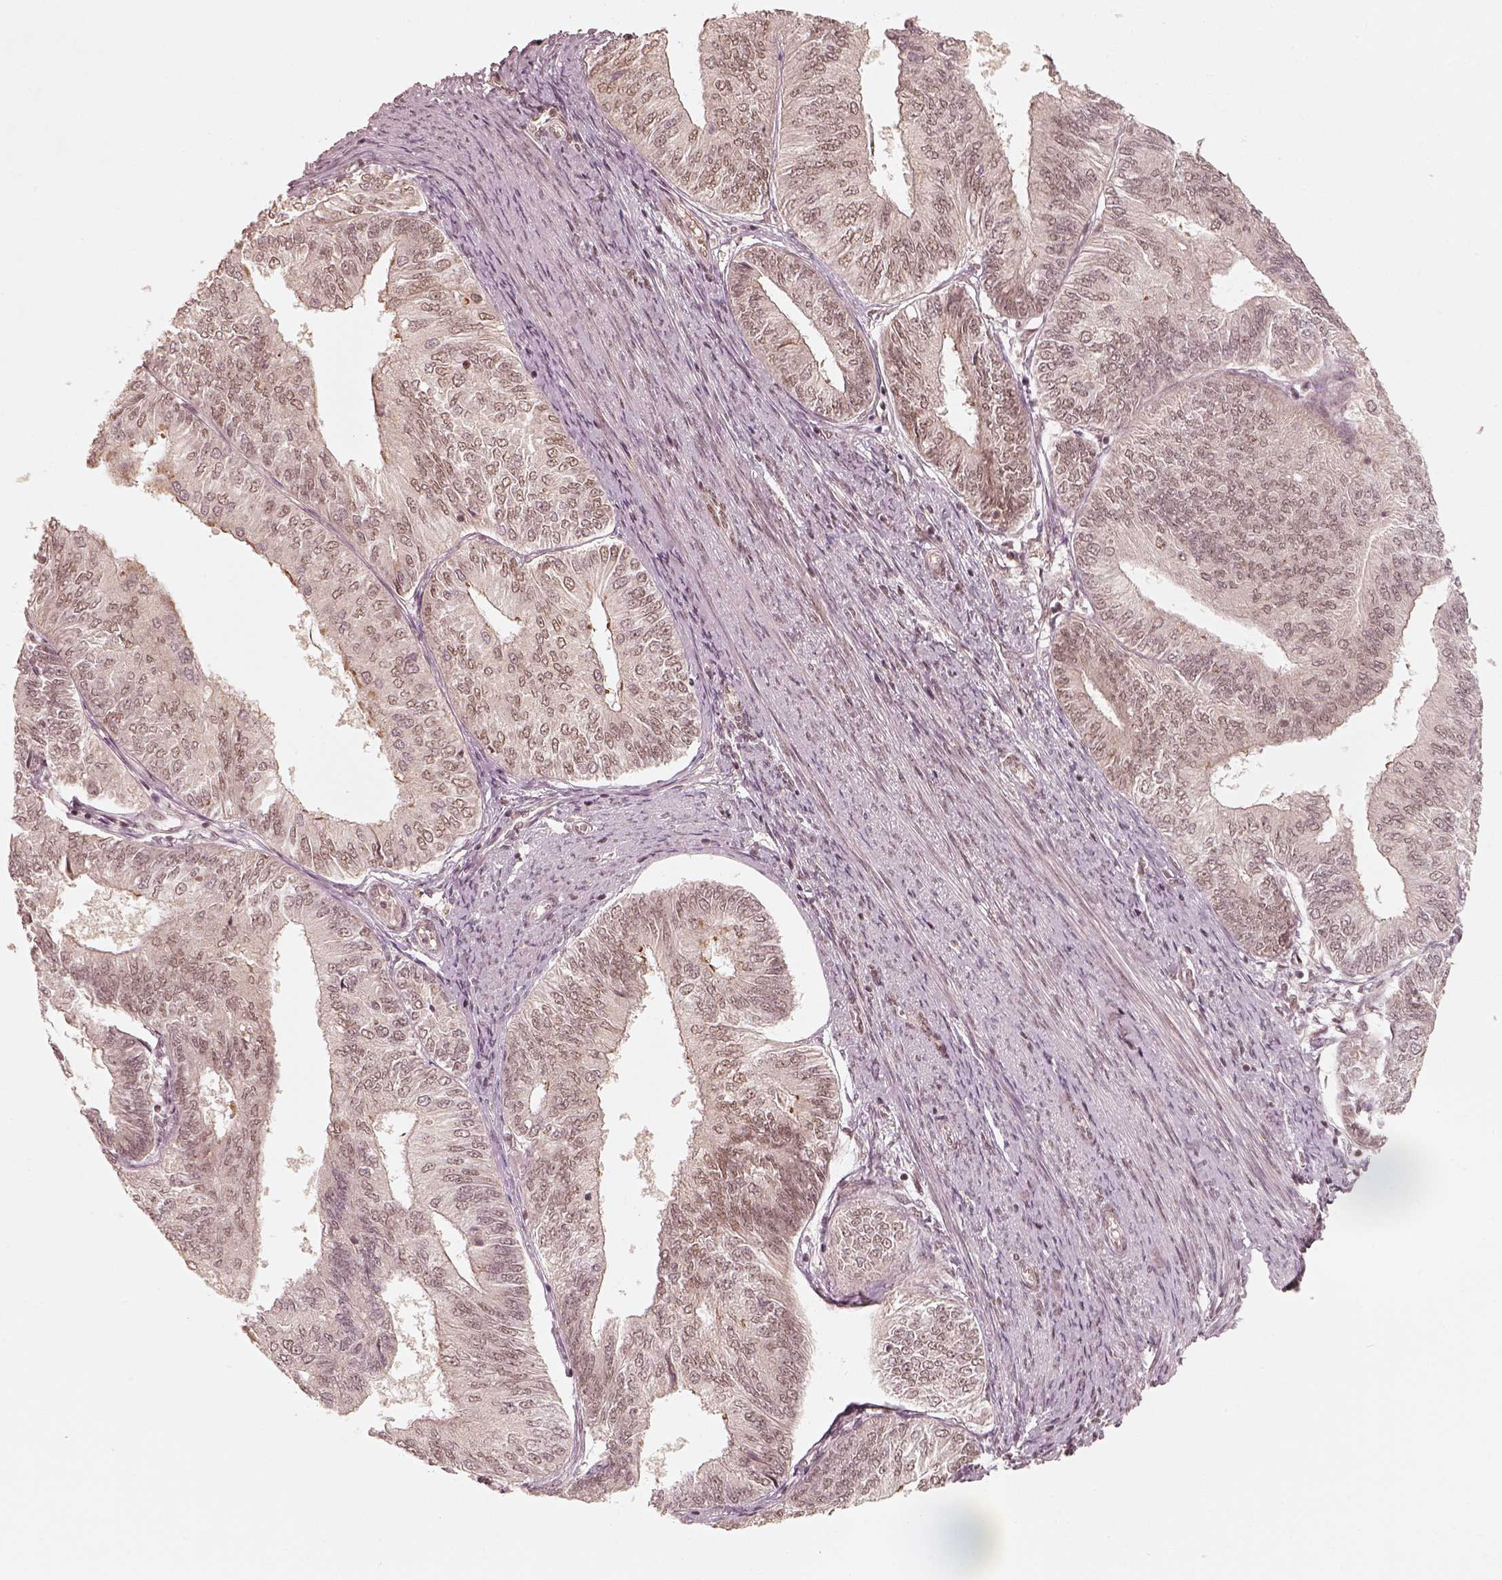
{"staining": {"intensity": "weak", "quantity": "25%-75%", "location": "nuclear"}, "tissue": "endometrial cancer", "cell_type": "Tumor cells", "image_type": "cancer", "snomed": [{"axis": "morphology", "description": "Adenocarcinoma, NOS"}, {"axis": "topography", "description": "Endometrium"}], "caption": "Endometrial cancer stained with DAB immunohistochemistry reveals low levels of weak nuclear expression in about 25%-75% of tumor cells.", "gene": "GMEB2", "patient": {"sex": "female", "age": 58}}